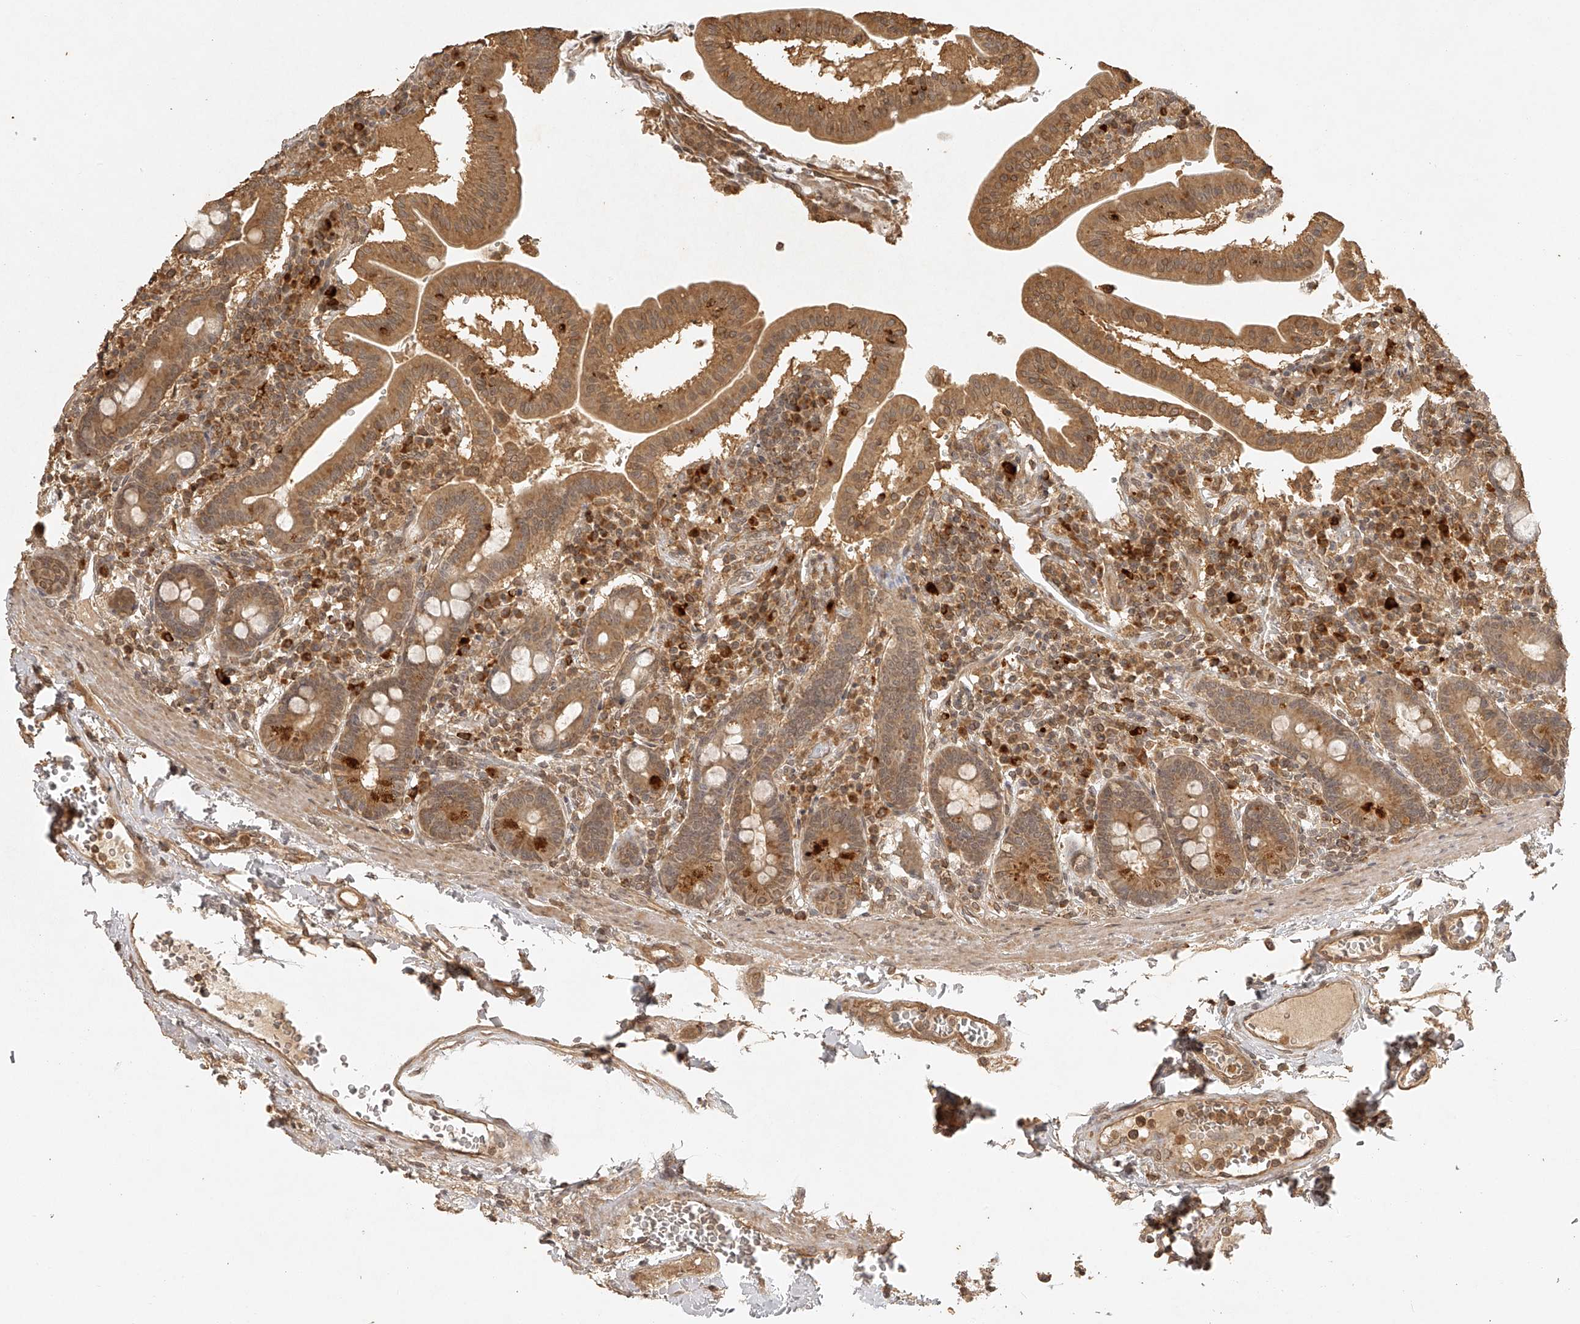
{"staining": {"intensity": "moderate", "quantity": ">75%", "location": "cytoplasmic/membranous"}, "tissue": "duodenum", "cell_type": "Glandular cells", "image_type": "normal", "snomed": [{"axis": "morphology", "description": "Normal tissue, NOS"}, {"axis": "morphology", "description": "Adenocarcinoma, NOS"}, {"axis": "topography", "description": "Pancreas"}, {"axis": "topography", "description": "Duodenum"}], "caption": "Immunohistochemistry (IHC) image of normal duodenum: duodenum stained using IHC shows medium levels of moderate protein expression localized specifically in the cytoplasmic/membranous of glandular cells, appearing as a cytoplasmic/membranous brown color.", "gene": "BCL2L11", "patient": {"sex": "male", "age": 50}}